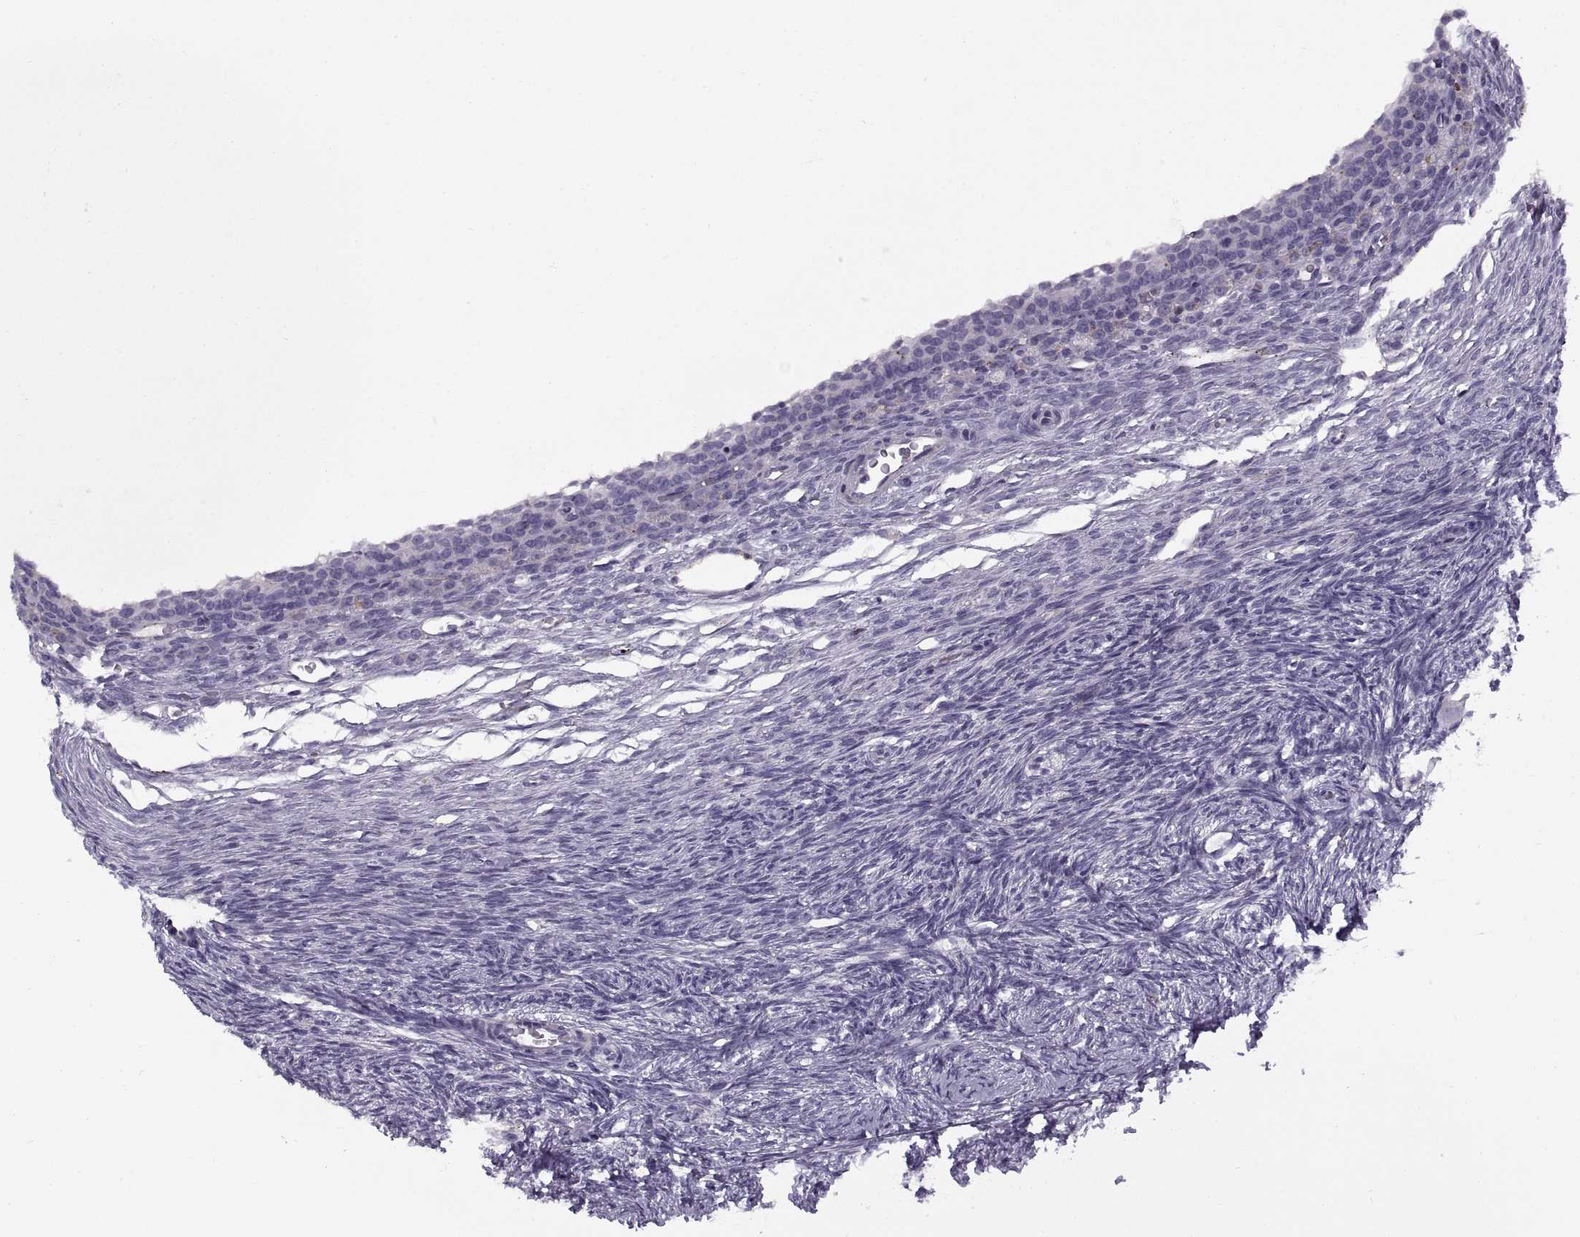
{"staining": {"intensity": "negative", "quantity": "none", "location": "none"}, "tissue": "ovary", "cell_type": "Follicle cells", "image_type": "normal", "snomed": [{"axis": "morphology", "description": "Normal tissue, NOS"}, {"axis": "topography", "description": "Ovary"}], "caption": "DAB (3,3'-diaminobenzidine) immunohistochemical staining of normal human ovary demonstrates no significant staining in follicle cells.", "gene": "CALCR", "patient": {"sex": "female", "age": 27}}